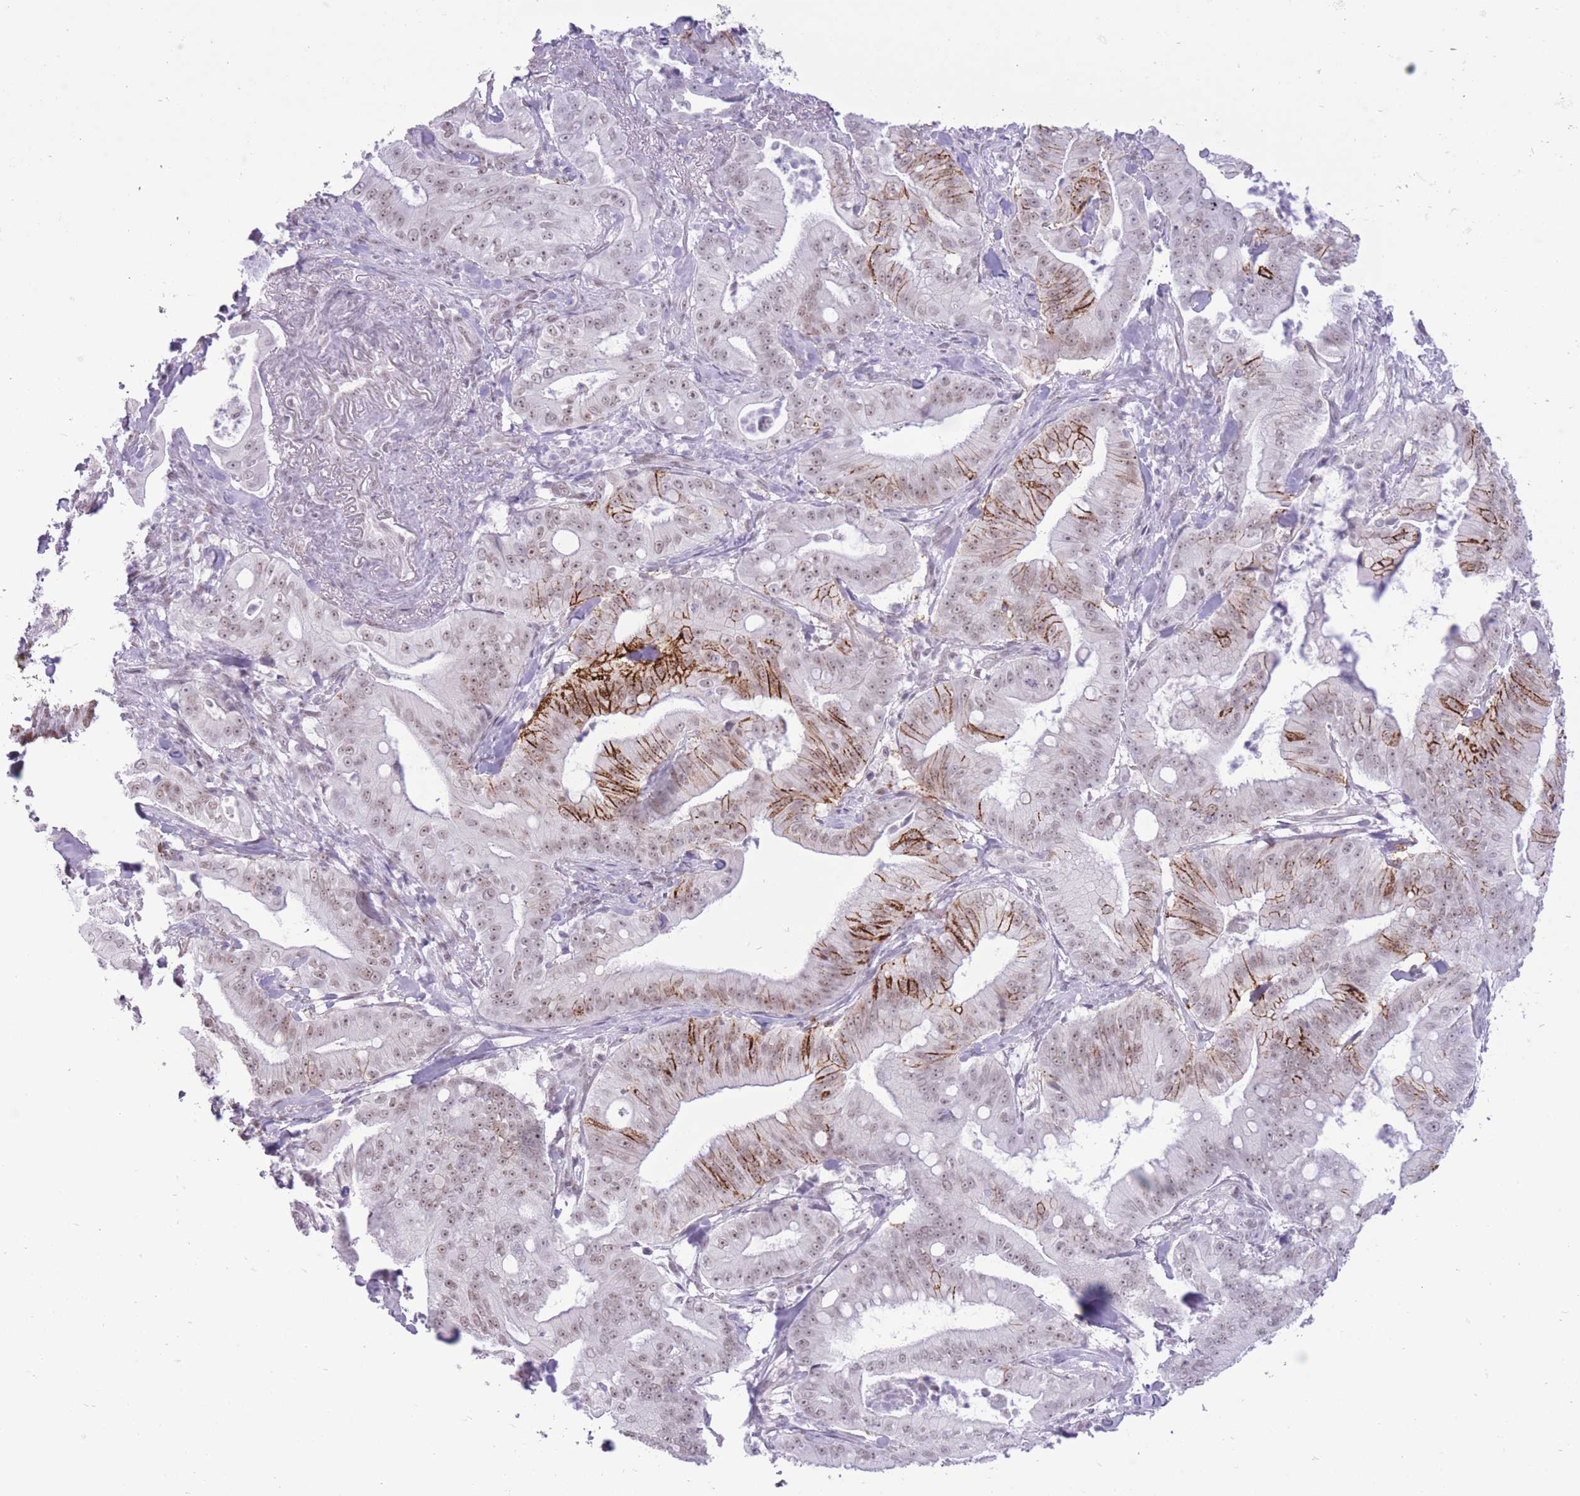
{"staining": {"intensity": "weak", "quantity": ">75%", "location": "nuclear"}, "tissue": "pancreatic cancer", "cell_type": "Tumor cells", "image_type": "cancer", "snomed": [{"axis": "morphology", "description": "Adenocarcinoma, NOS"}, {"axis": "topography", "description": "Pancreas"}], "caption": "Pancreatic adenocarcinoma was stained to show a protein in brown. There is low levels of weak nuclear staining in about >75% of tumor cells.", "gene": "ZBED5", "patient": {"sex": "male", "age": 71}}